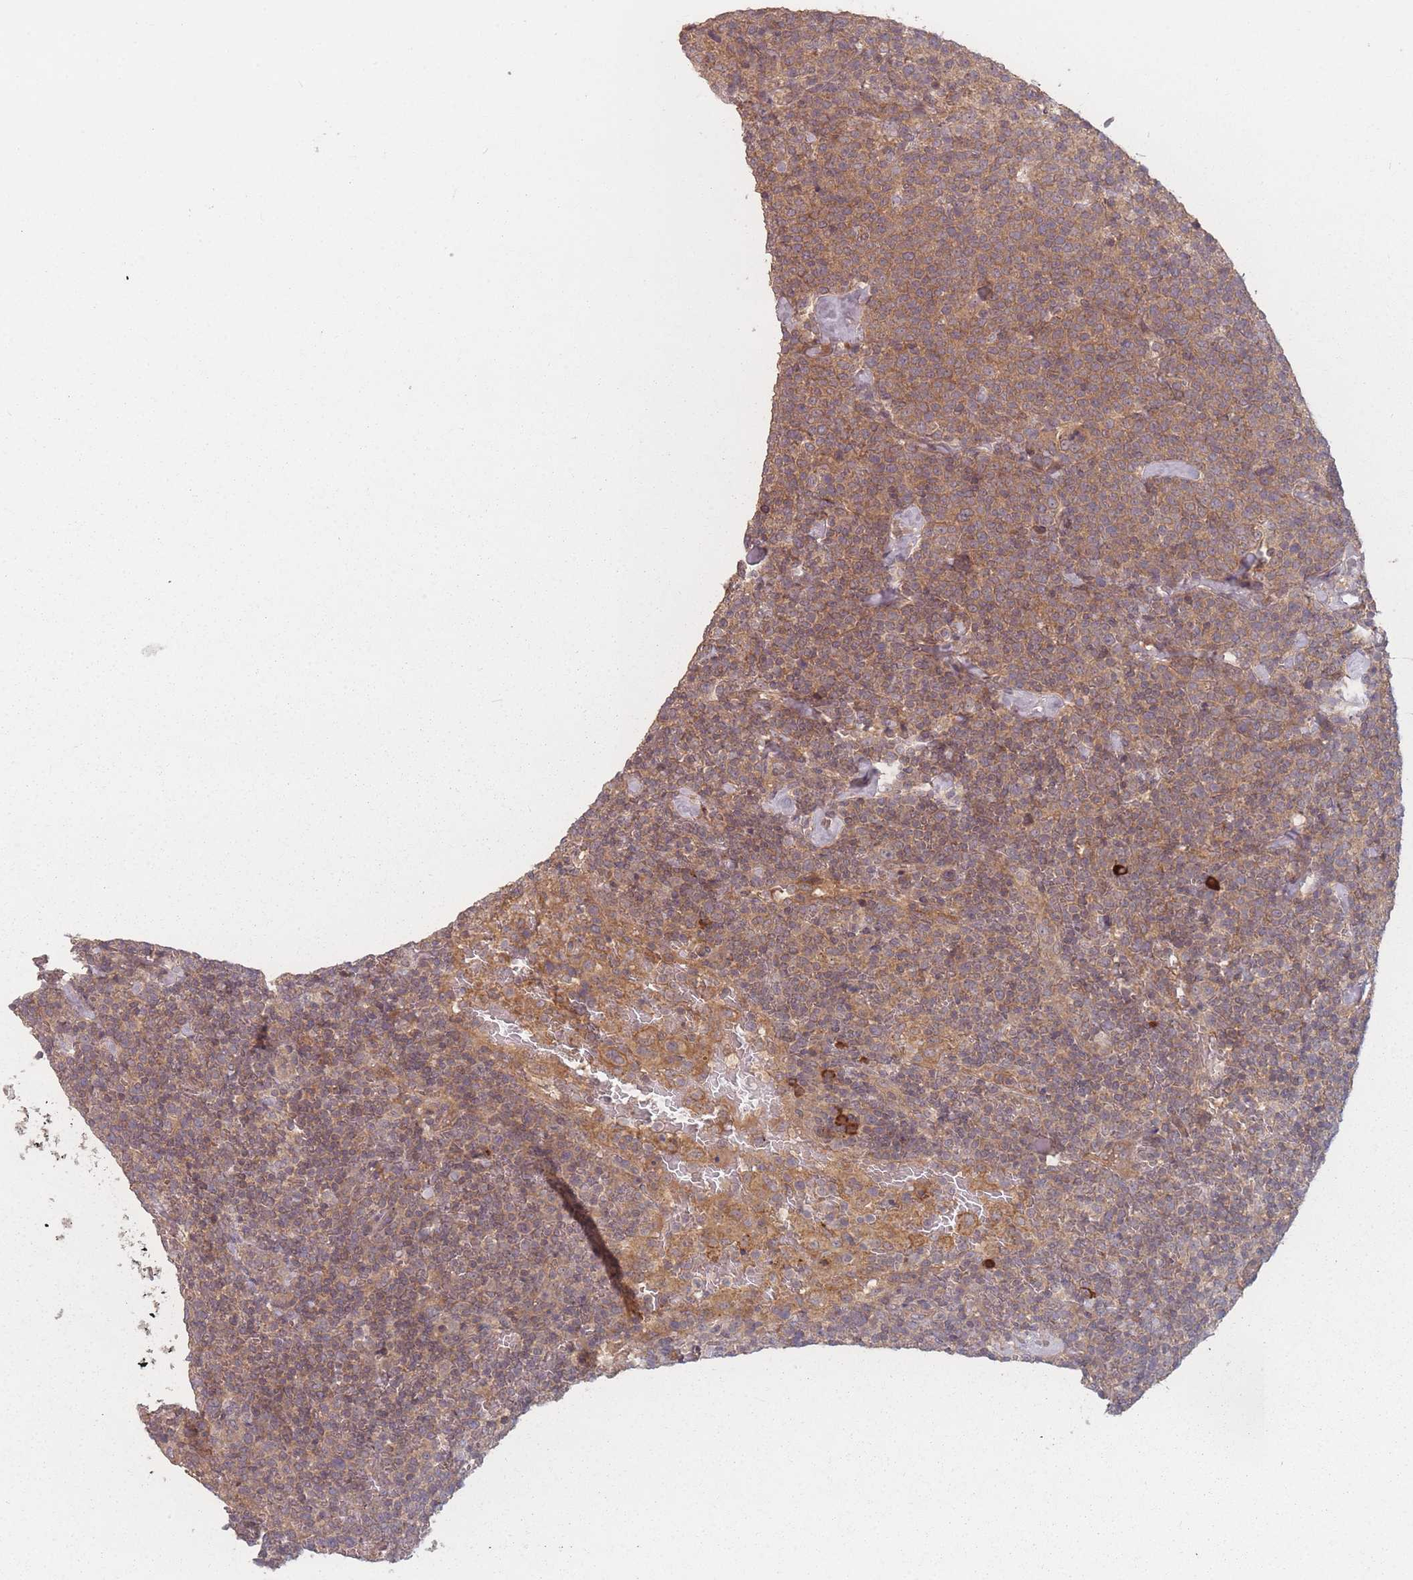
{"staining": {"intensity": "moderate", "quantity": ">75%", "location": "cytoplasmic/membranous"}, "tissue": "lymphoma", "cell_type": "Tumor cells", "image_type": "cancer", "snomed": [{"axis": "morphology", "description": "Malignant lymphoma, non-Hodgkin's type, High grade"}, {"axis": "topography", "description": "Lymph node"}], "caption": "IHC of lymphoma exhibits medium levels of moderate cytoplasmic/membranous staining in about >75% of tumor cells. Nuclei are stained in blue.", "gene": "HAGH", "patient": {"sex": "male", "age": 61}}